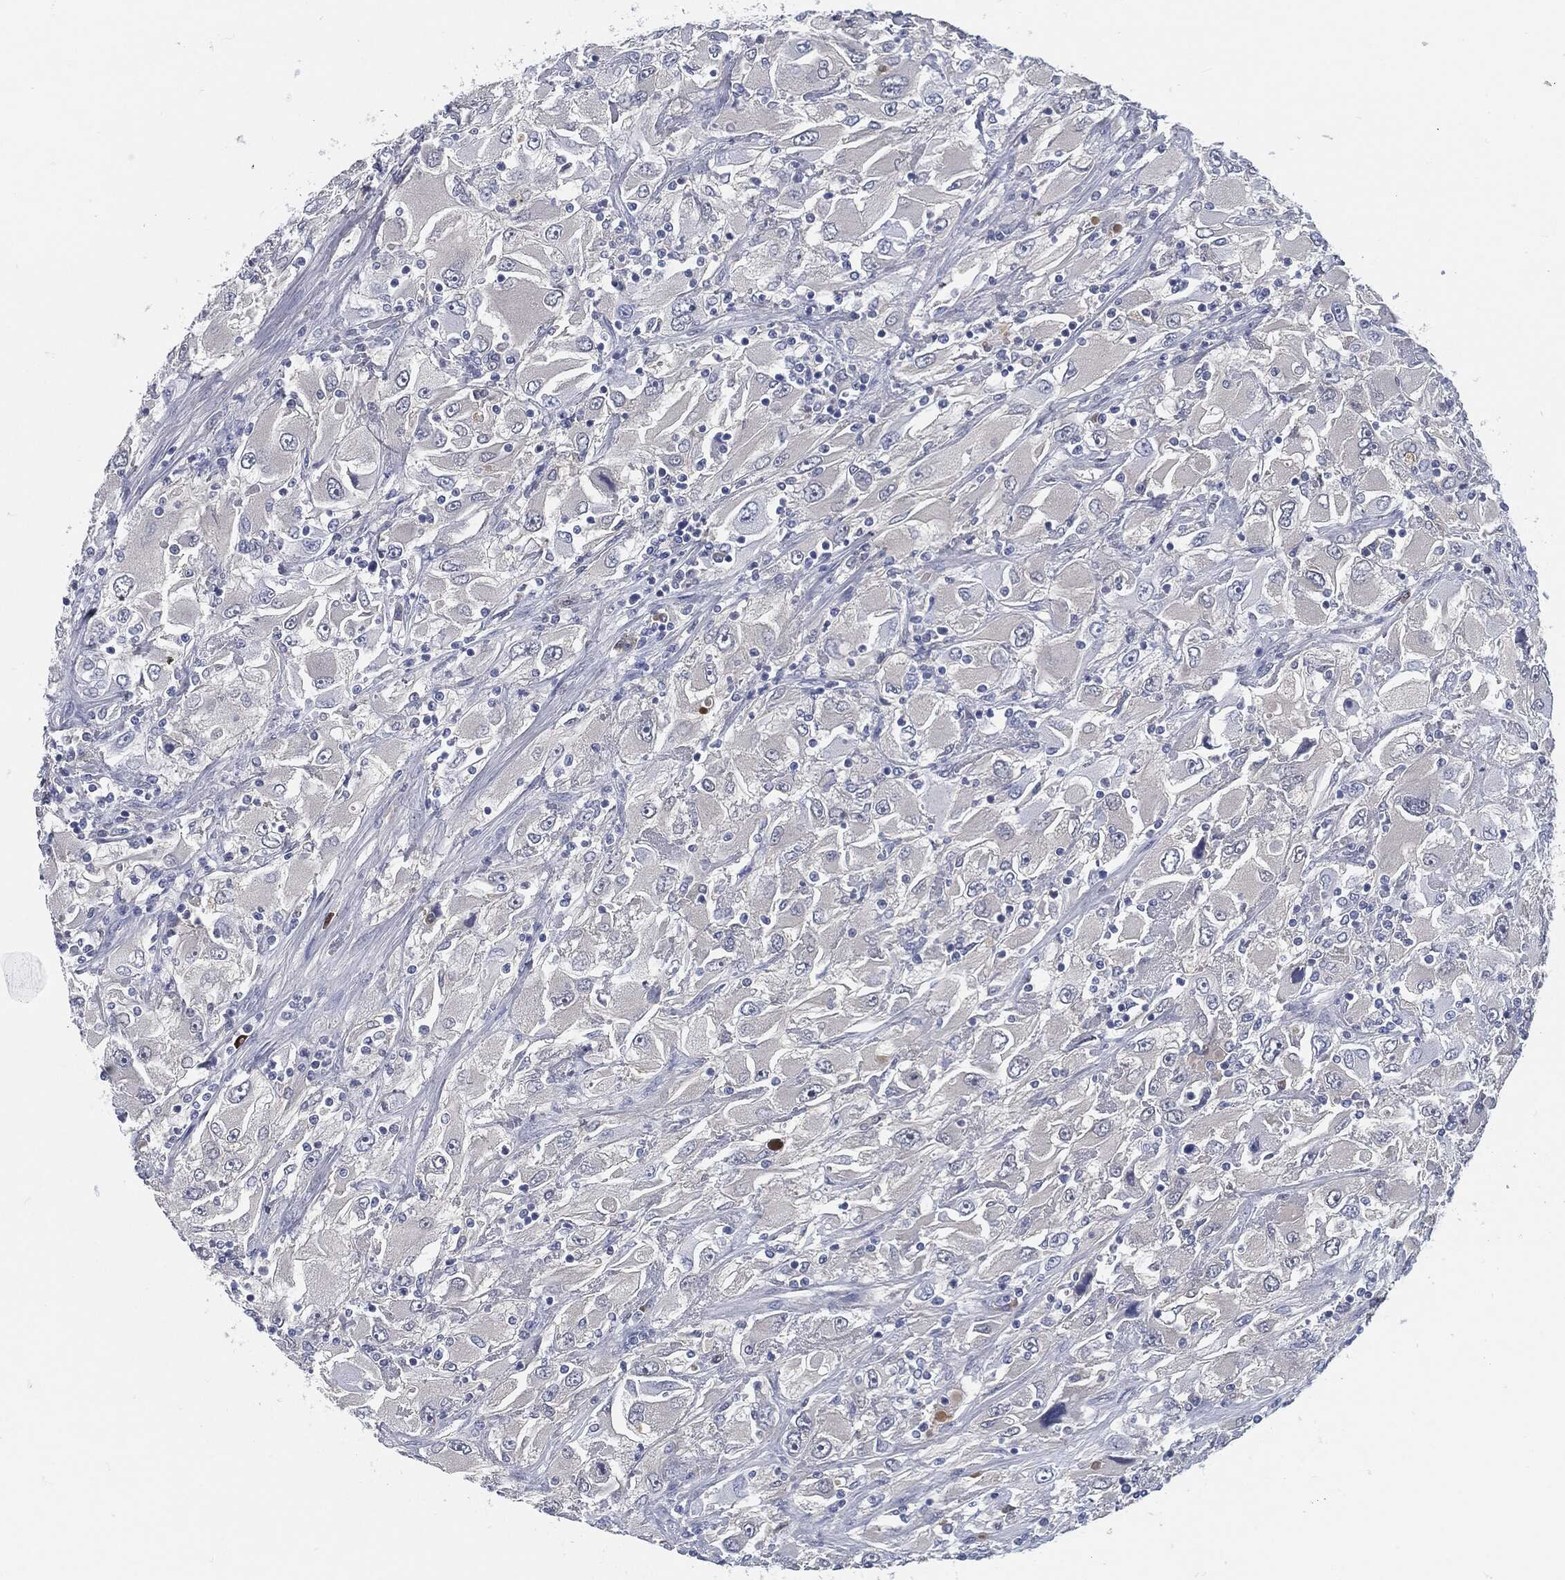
{"staining": {"intensity": "negative", "quantity": "none", "location": "none"}, "tissue": "renal cancer", "cell_type": "Tumor cells", "image_type": "cancer", "snomed": [{"axis": "morphology", "description": "Adenocarcinoma, NOS"}, {"axis": "topography", "description": "Kidney"}], "caption": "This is an immunohistochemistry image of human renal adenocarcinoma. There is no expression in tumor cells.", "gene": "MST1", "patient": {"sex": "female", "age": 52}}